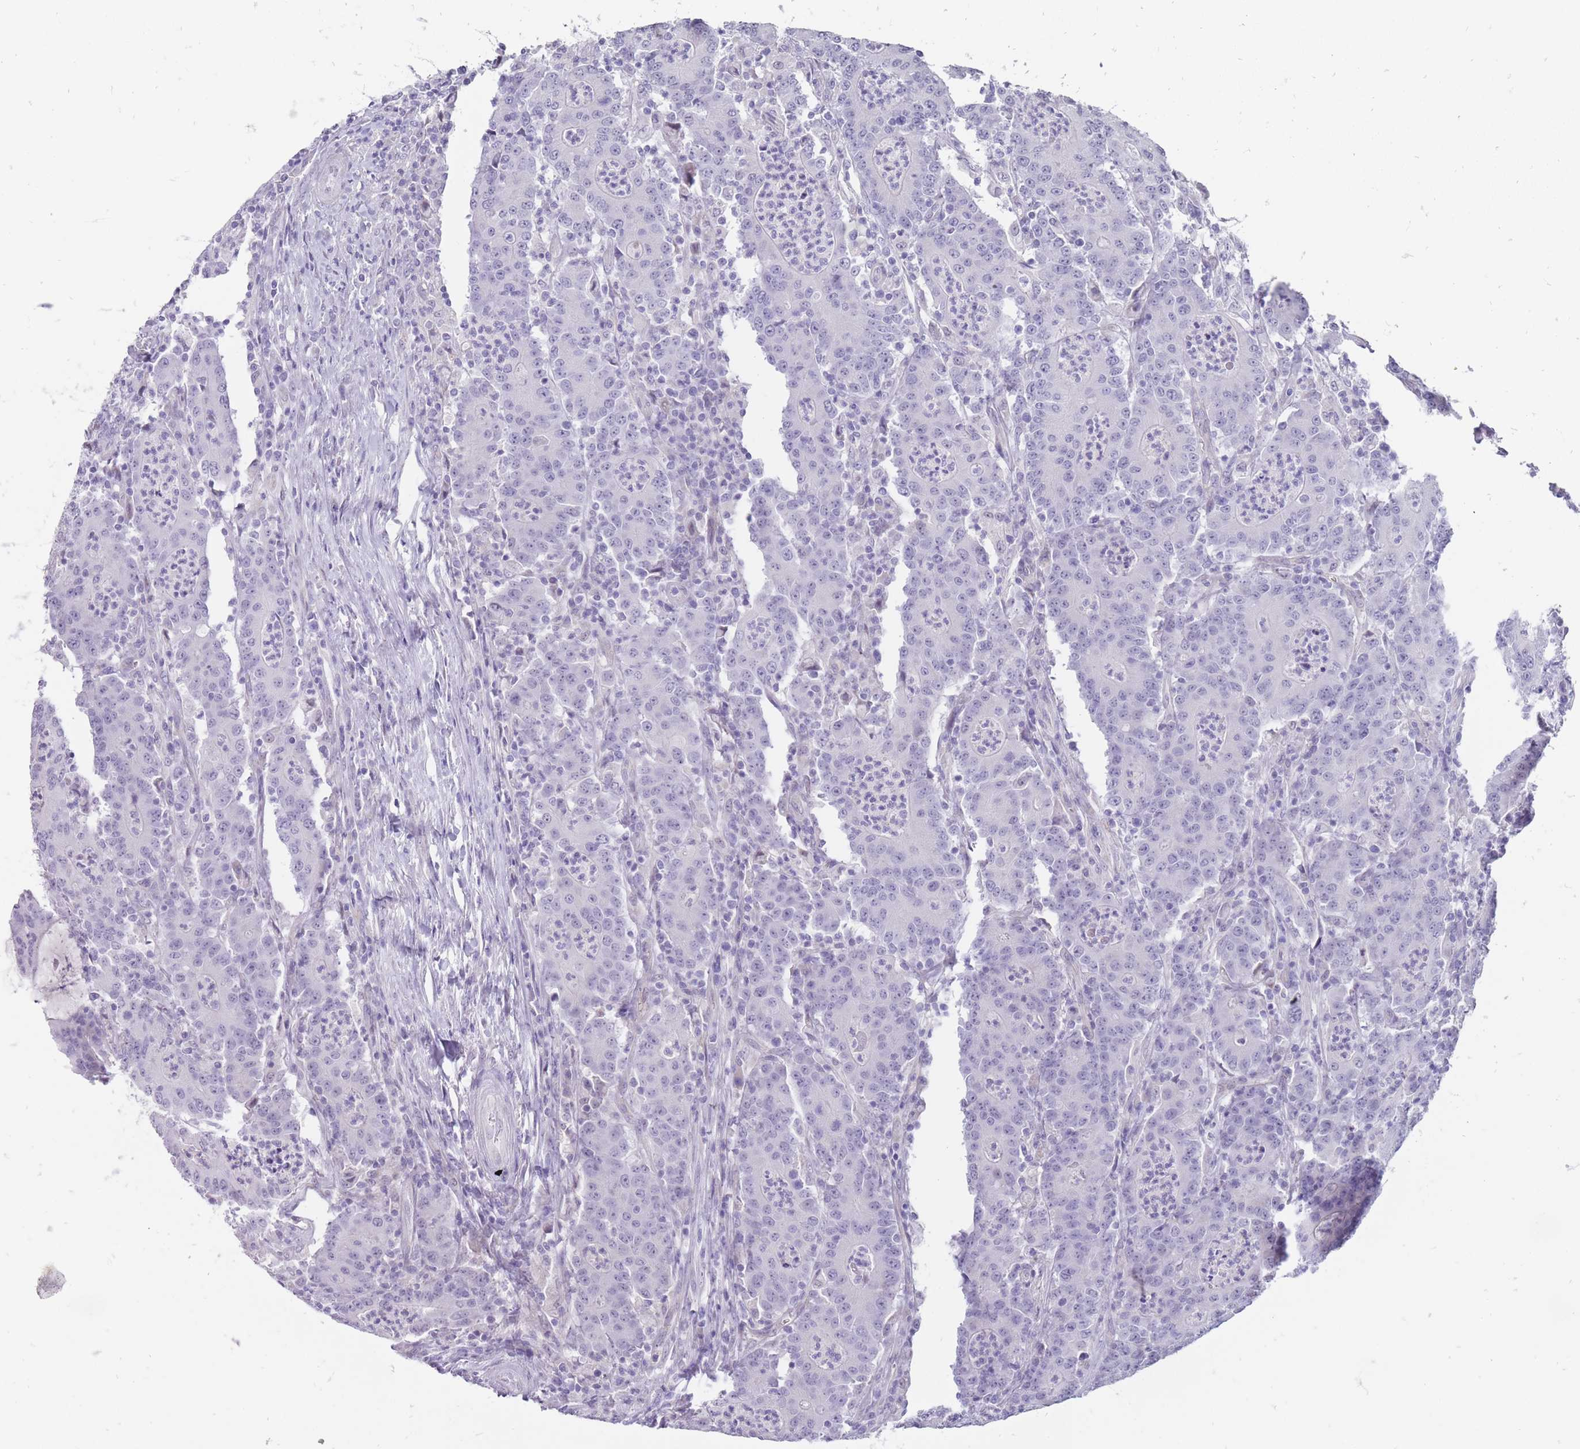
{"staining": {"intensity": "negative", "quantity": "none", "location": "none"}, "tissue": "colorectal cancer", "cell_type": "Tumor cells", "image_type": "cancer", "snomed": [{"axis": "morphology", "description": "Adenocarcinoma, NOS"}, {"axis": "topography", "description": "Colon"}], "caption": "An IHC micrograph of colorectal adenocarcinoma is shown. There is no staining in tumor cells of colorectal adenocarcinoma.", "gene": "ERICH4", "patient": {"sex": "male", "age": 83}}